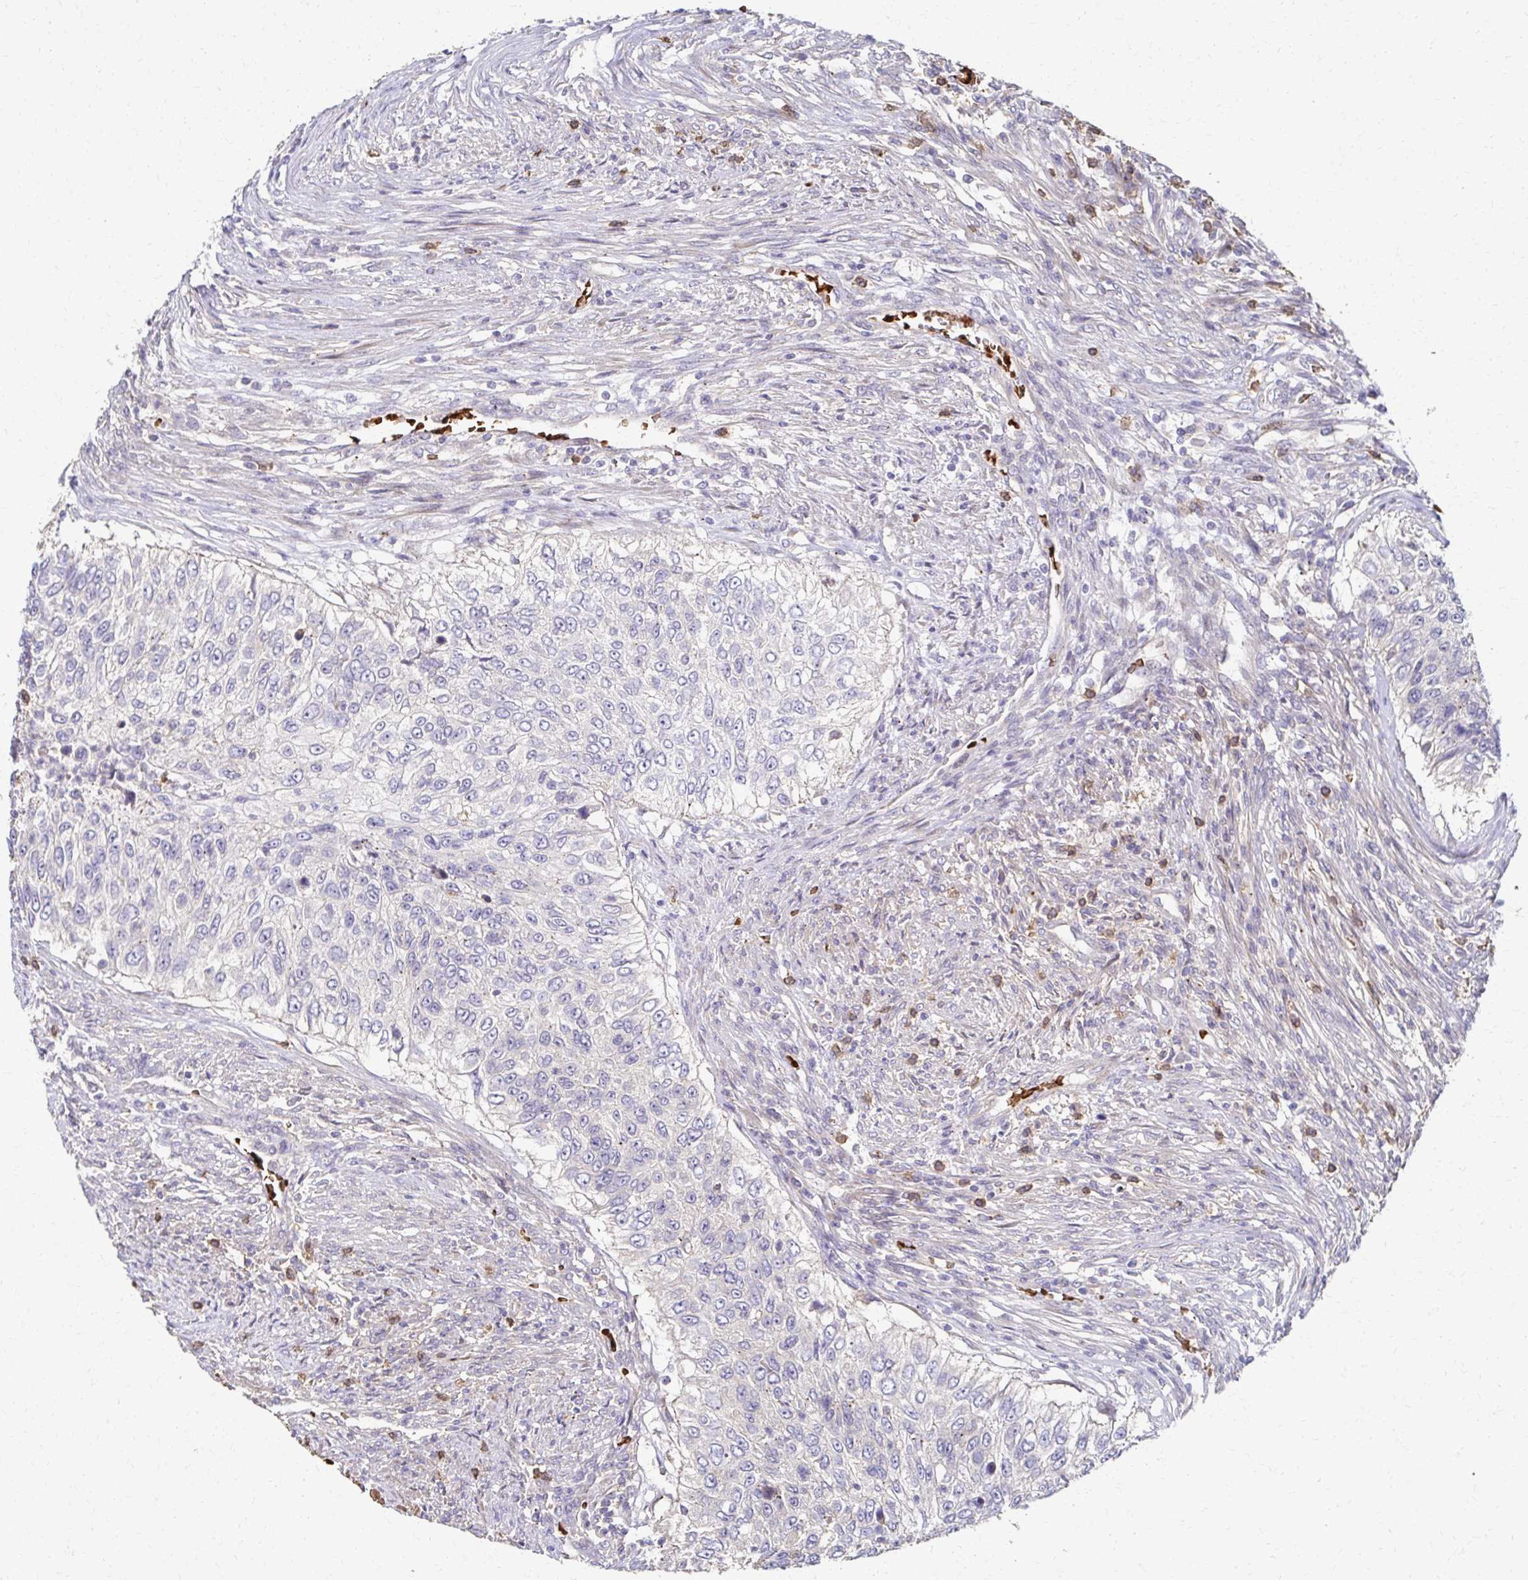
{"staining": {"intensity": "negative", "quantity": "none", "location": "none"}, "tissue": "urothelial cancer", "cell_type": "Tumor cells", "image_type": "cancer", "snomed": [{"axis": "morphology", "description": "Urothelial carcinoma, High grade"}, {"axis": "topography", "description": "Urinary bladder"}], "caption": "Tumor cells show no significant protein positivity in urothelial carcinoma (high-grade).", "gene": "SKA2", "patient": {"sex": "female", "age": 60}}